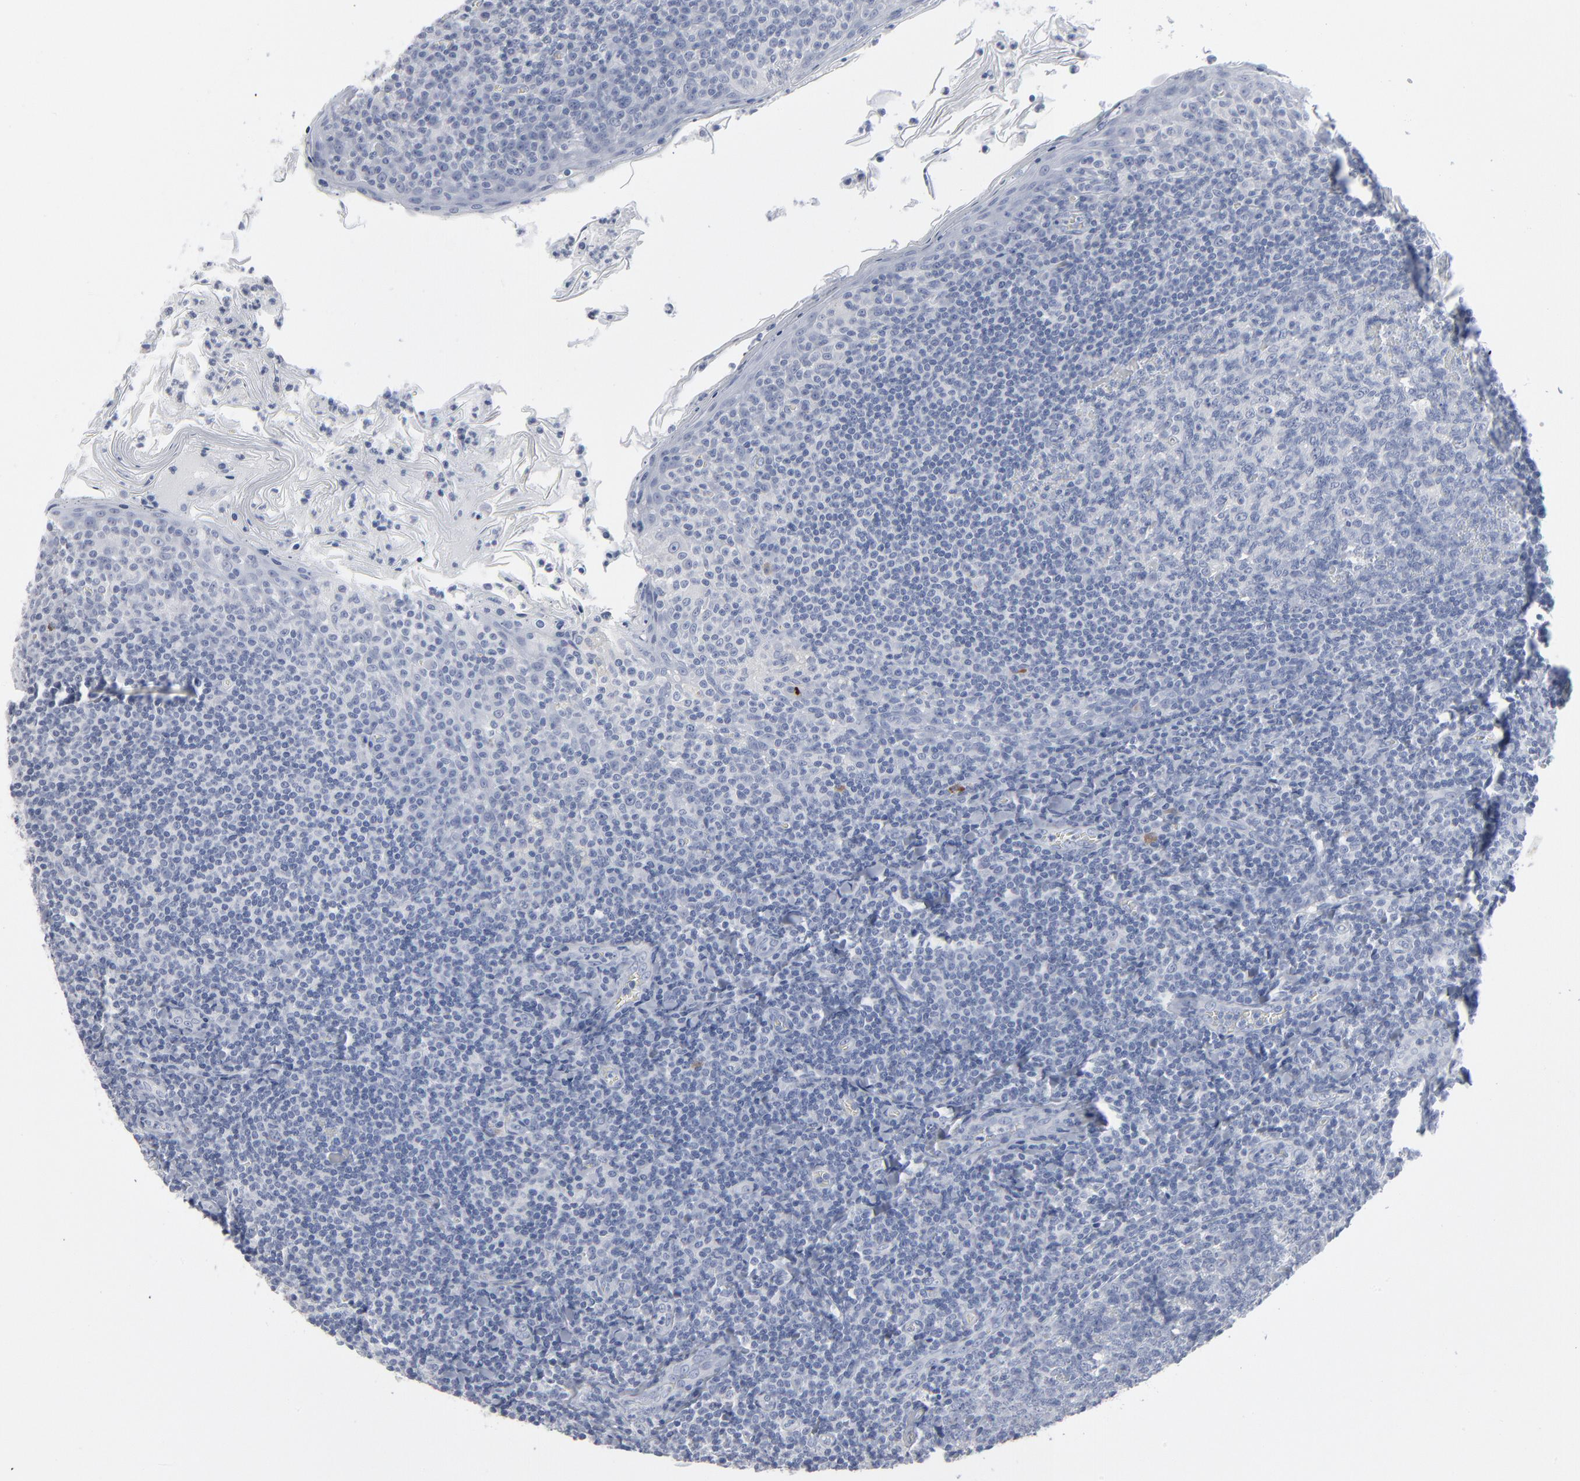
{"staining": {"intensity": "negative", "quantity": "none", "location": "none"}, "tissue": "tonsil", "cell_type": "Germinal center cells", "image_type": "normal", "snomed": [{"axis": "morphology", "description": "Normal tissue, NOS"}, {"axis": "topography", "description": "Tonsil"}], "caption": "DAB immunohistochemical staining of unremarkable tonsil demonstrates no significant staining in germinal center cells.", "gene": "PAGE1", "patient": {"sex": "male", "age": 31}}